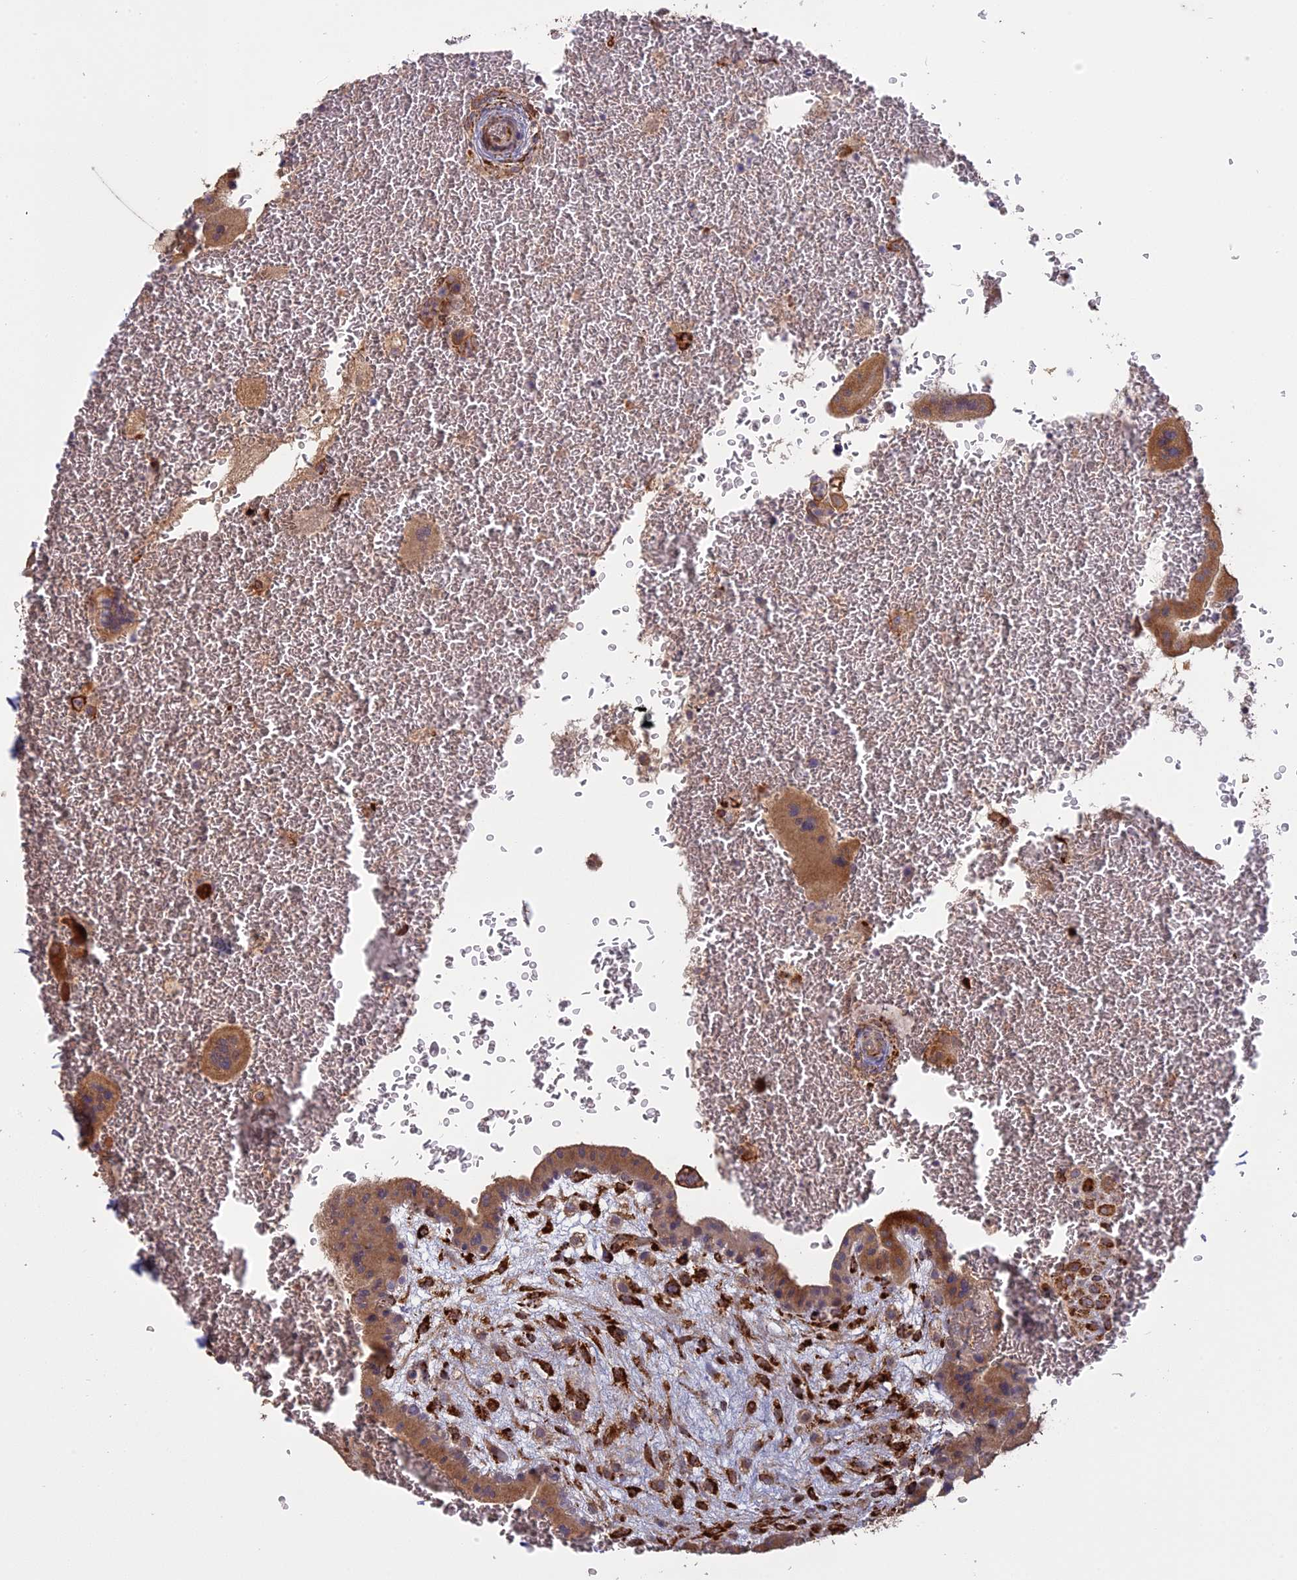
{"staining": {"intensity": "moderate", "quantity": ">75%", "location": "cytoplasmic/membranous"}, "tissue": "placenta", "cell_type": "Trophoblastic cells", "image_type": "normal", "snomed": [{"axis": "morphology", "description": "Normal tissue, NOS"}, {"axis": "topography", "description": "Placenta"}], "caption": "Trophoblastic cells demonstrate moderate cytoplasmic/membranous expression in approximately >75% of cells in unremarkable placenta. Using DAB (brown) and hematoxylin (blue) stains, captured at high magnification using brightfield microscopy.", "gene": "PPIC", "patient": {"sex": "female", "age": 35}}